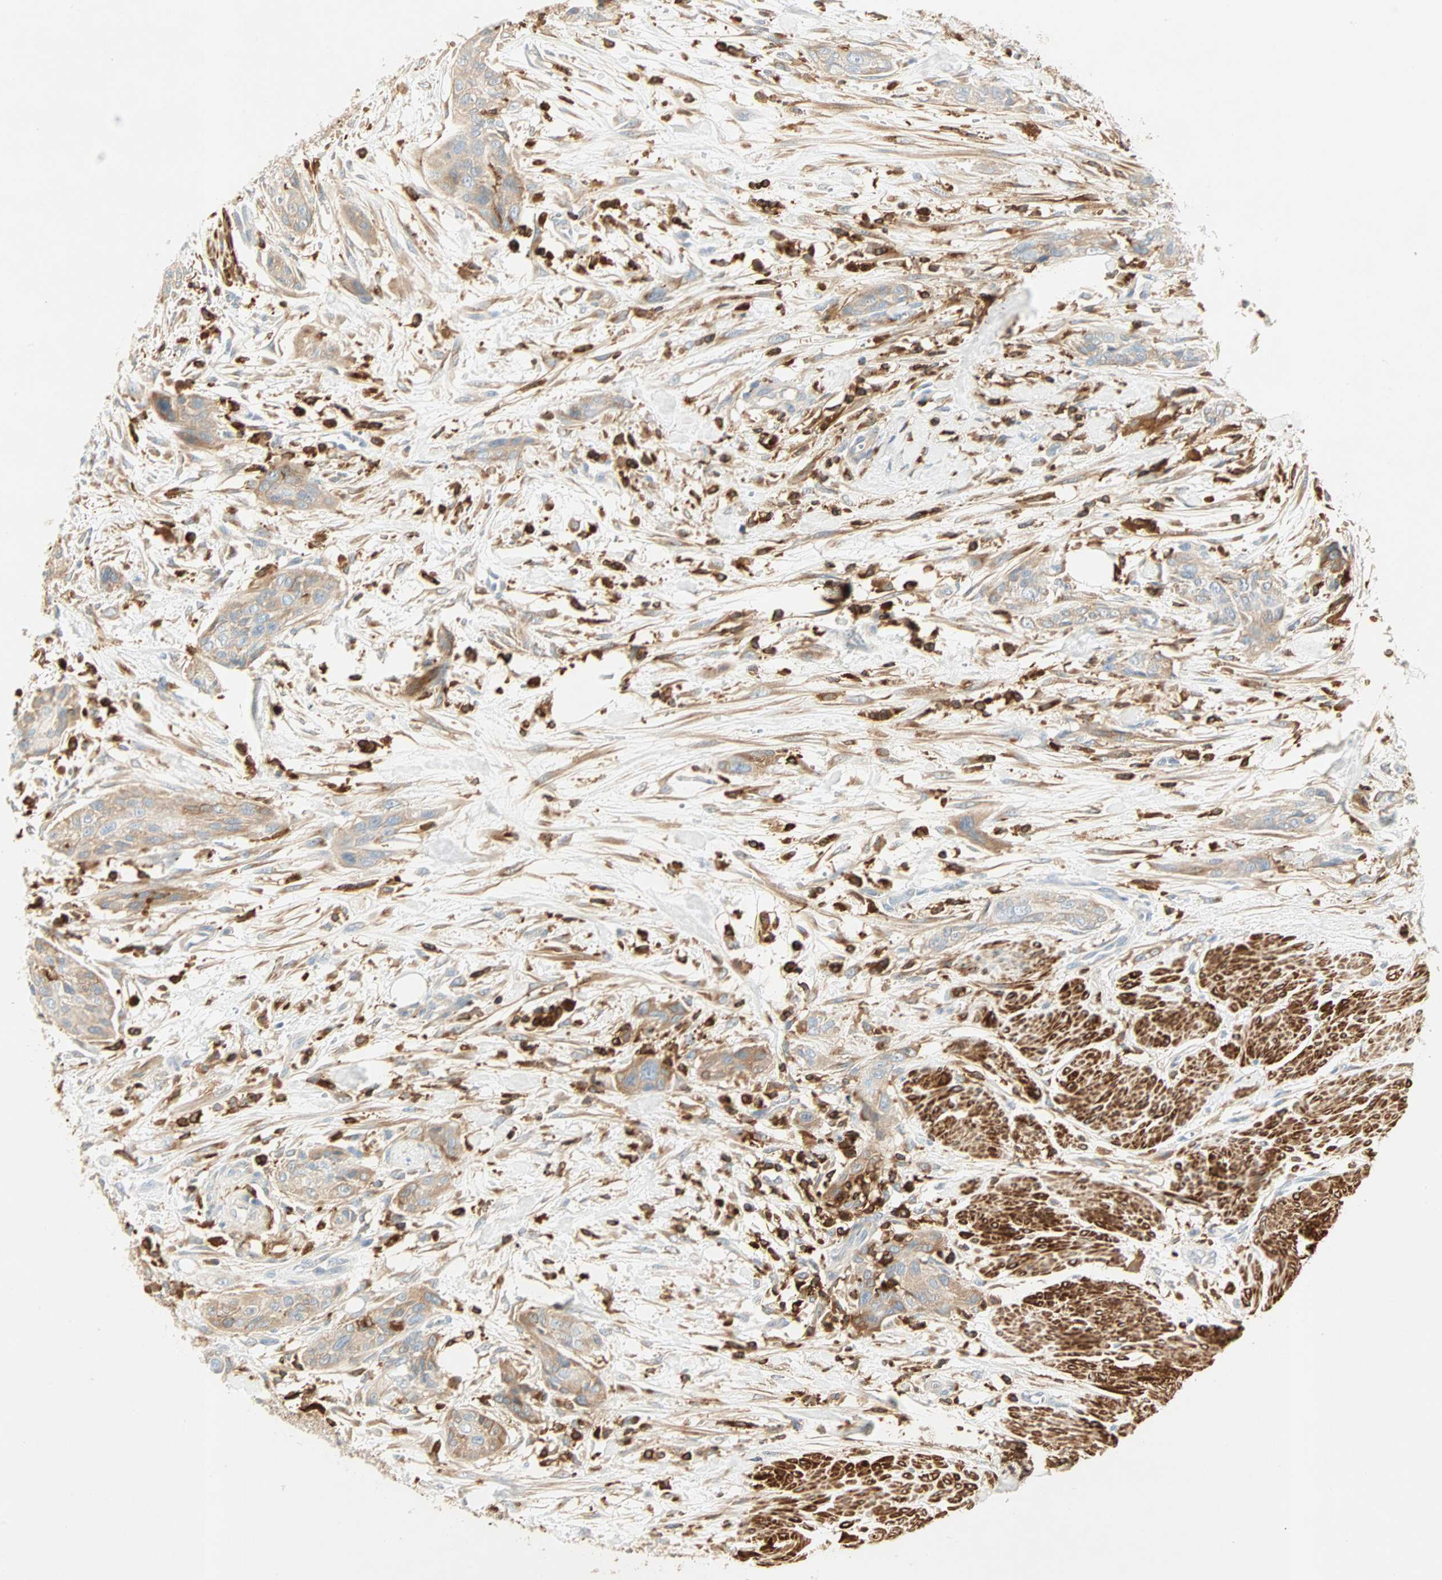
{"staining": {"intensity": "weak", "quantity": ">75%", "location": "cytoplasmic/membranous"}, "tissue": "urothelial cancer", "cell_type": "Tumor cells", "image_type": "cancer", "snomed": [{"axis": "morphology", "description": "Urothelial carcinoma, High grade"}, {"axis": "topography", "description": "Urinary bladder"}], "caption": "A photomicrograph of high-grade urothelial carcinoma stained for a protein exhibits weak cytoplasmic/membranous brown staining in tumor cells.", "gene": "FMNL1", "patient": {"sex": "male", "age": 35}}